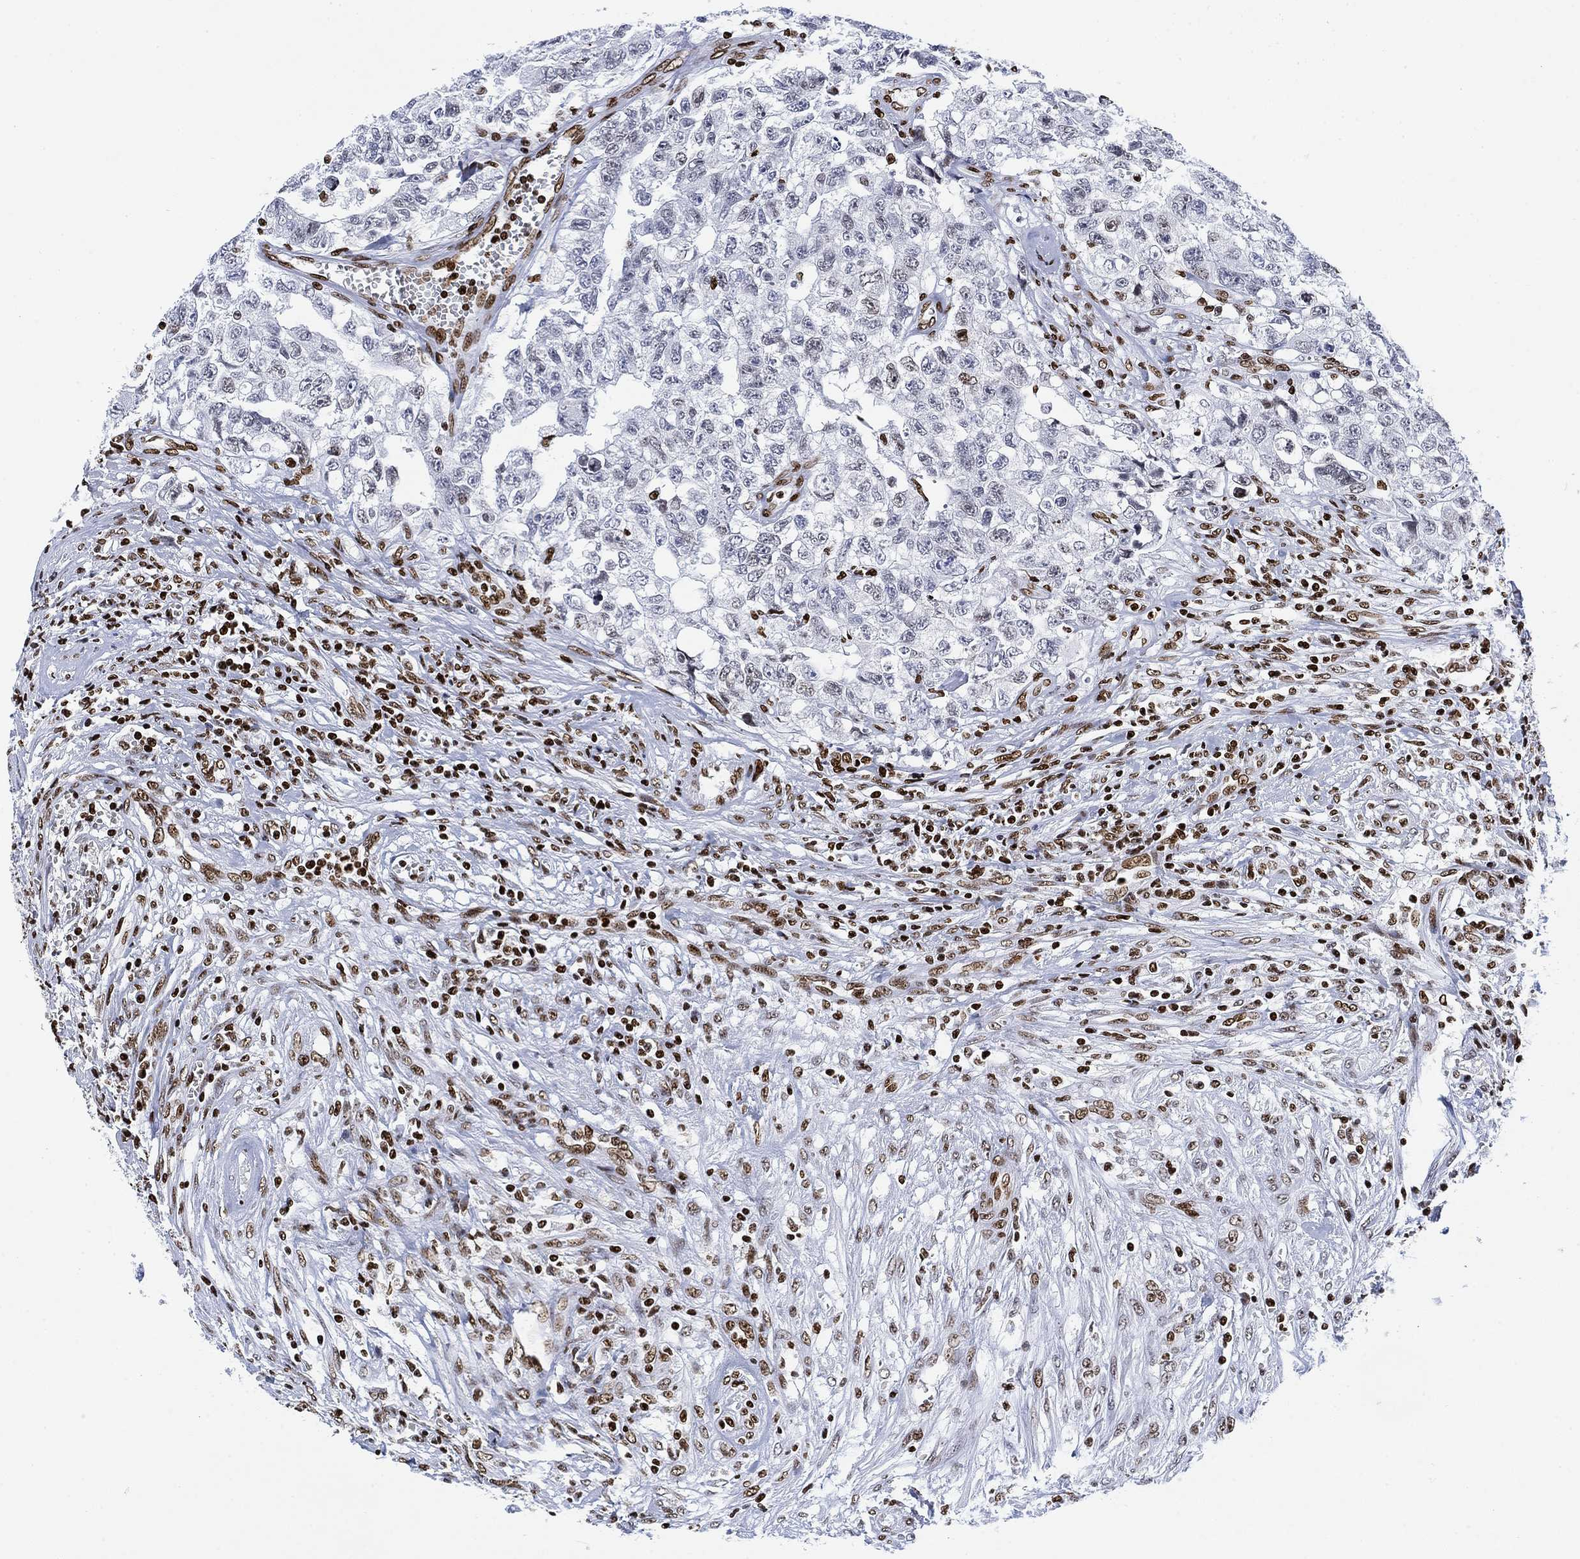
{"staining": {"intensity": "moderate", "quantity": "<25%", "location": "nuclear"}, "tissue": "testis cancer", "cell_type": "Tumor cells", "image_type": "cancer", "snomed": [{"axis": "morphology", "description": "Carcinoma, Embryonal, NOS"}, {"axis": "topography", "description": "Testis"}], "caption": "Immunohistochemistry photomicrograph of human testis cancer stained for a protein (brown), which displays low levels of moderate nuclear positivity in approximately <25% of tumor cells.", "gene": "H1-10", "patient": {"sex": "male", "age": 24}}